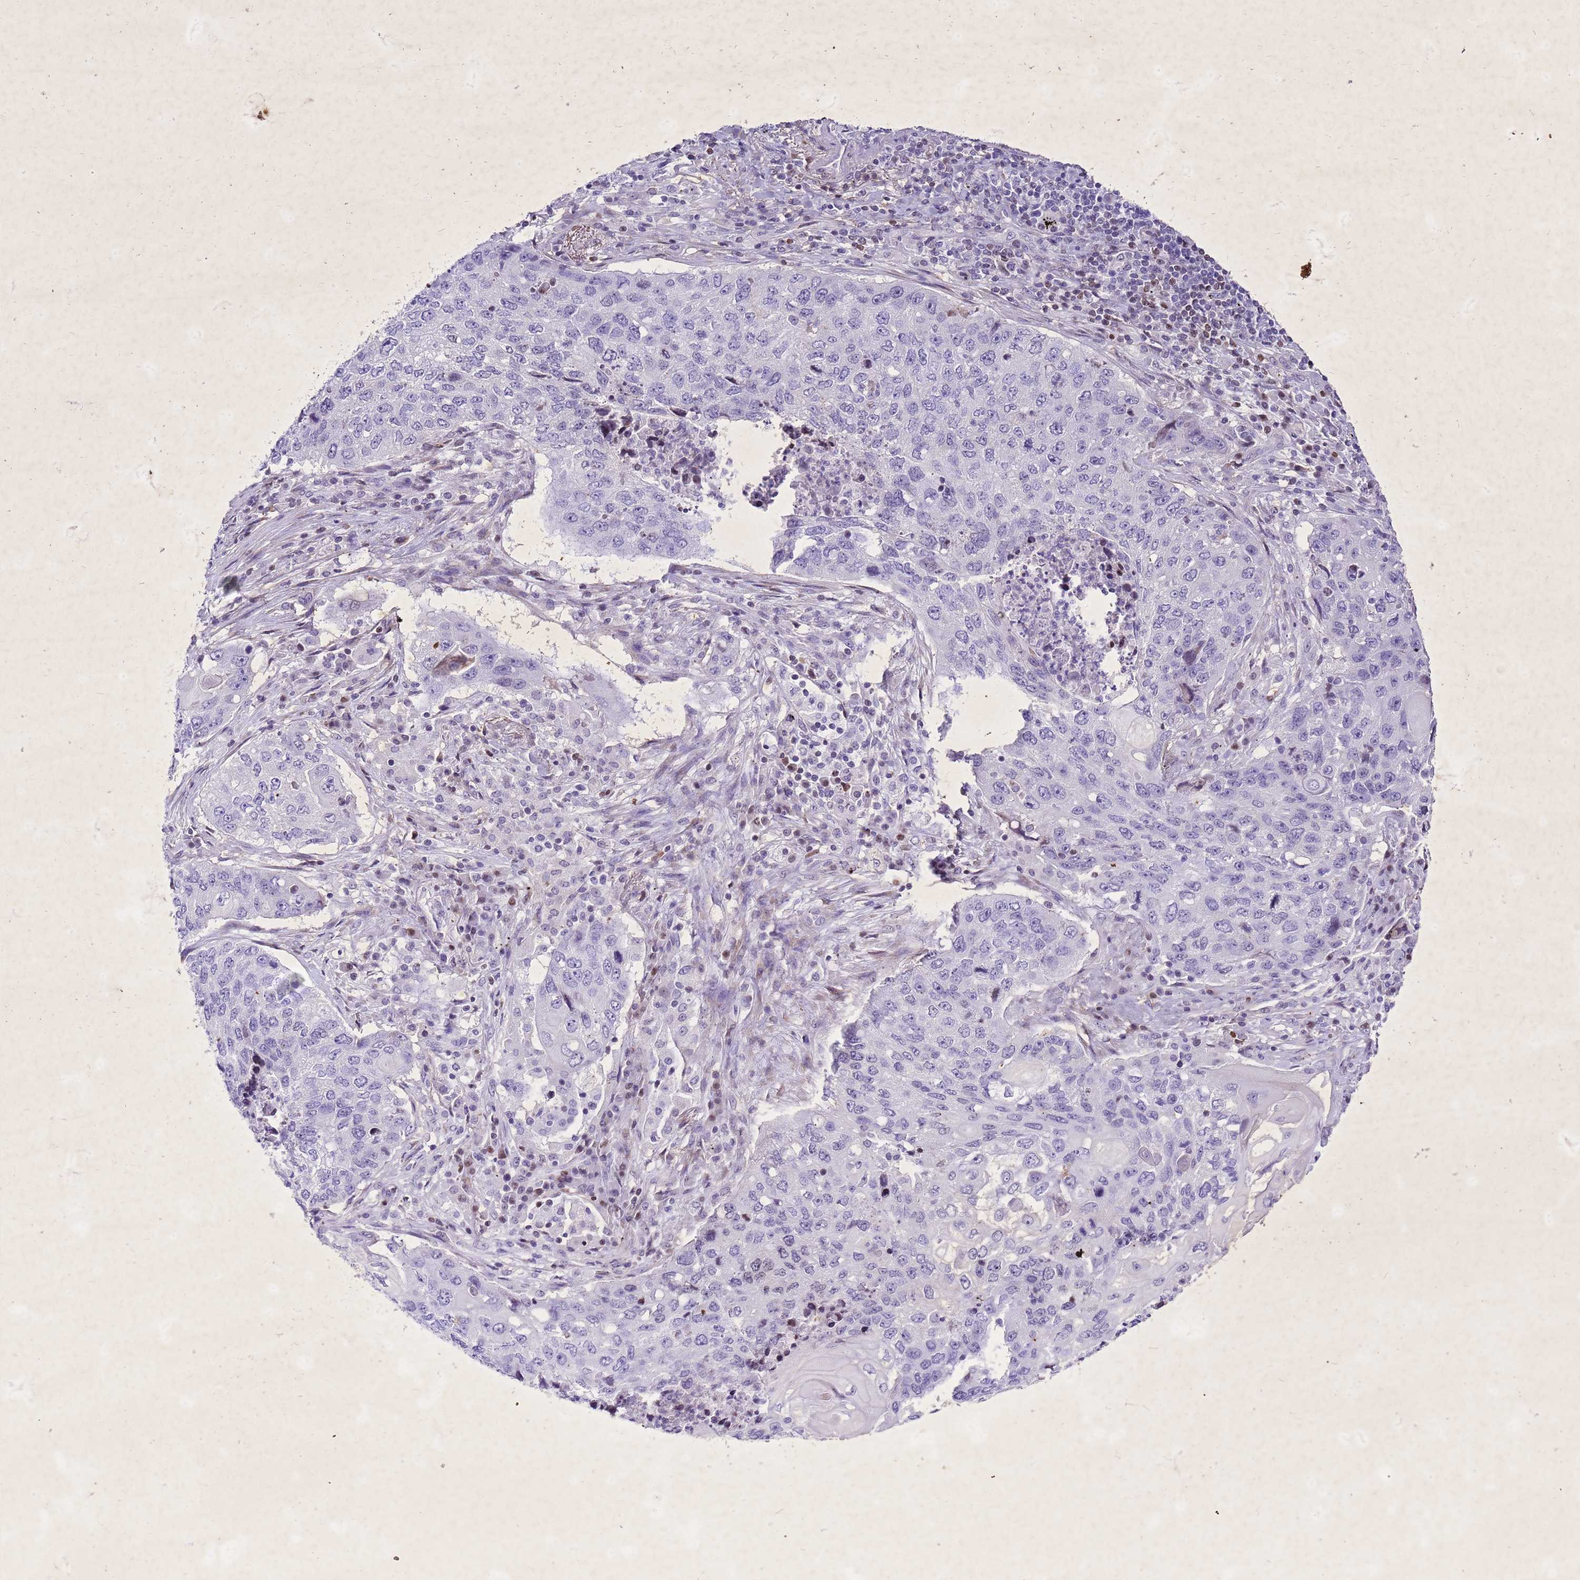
{"staining": {"intensity": "negative", "quantity": "none", "location": "none"}, "tissue": "lung cancer", "cell_type": "Tumor cells", "image_type": "cancer", "snomed": [{"axis": "morphology", "description": "Squamous cell carcinoma, NOS"}, {"axis": "topography", "description": "Lung"}], "caption": "There is no significant positivity in tumor cells of lung cancer (squamous cell carcinoma).", "gene": "COPS9", "patient": {"sex": "female", "age": 63}}